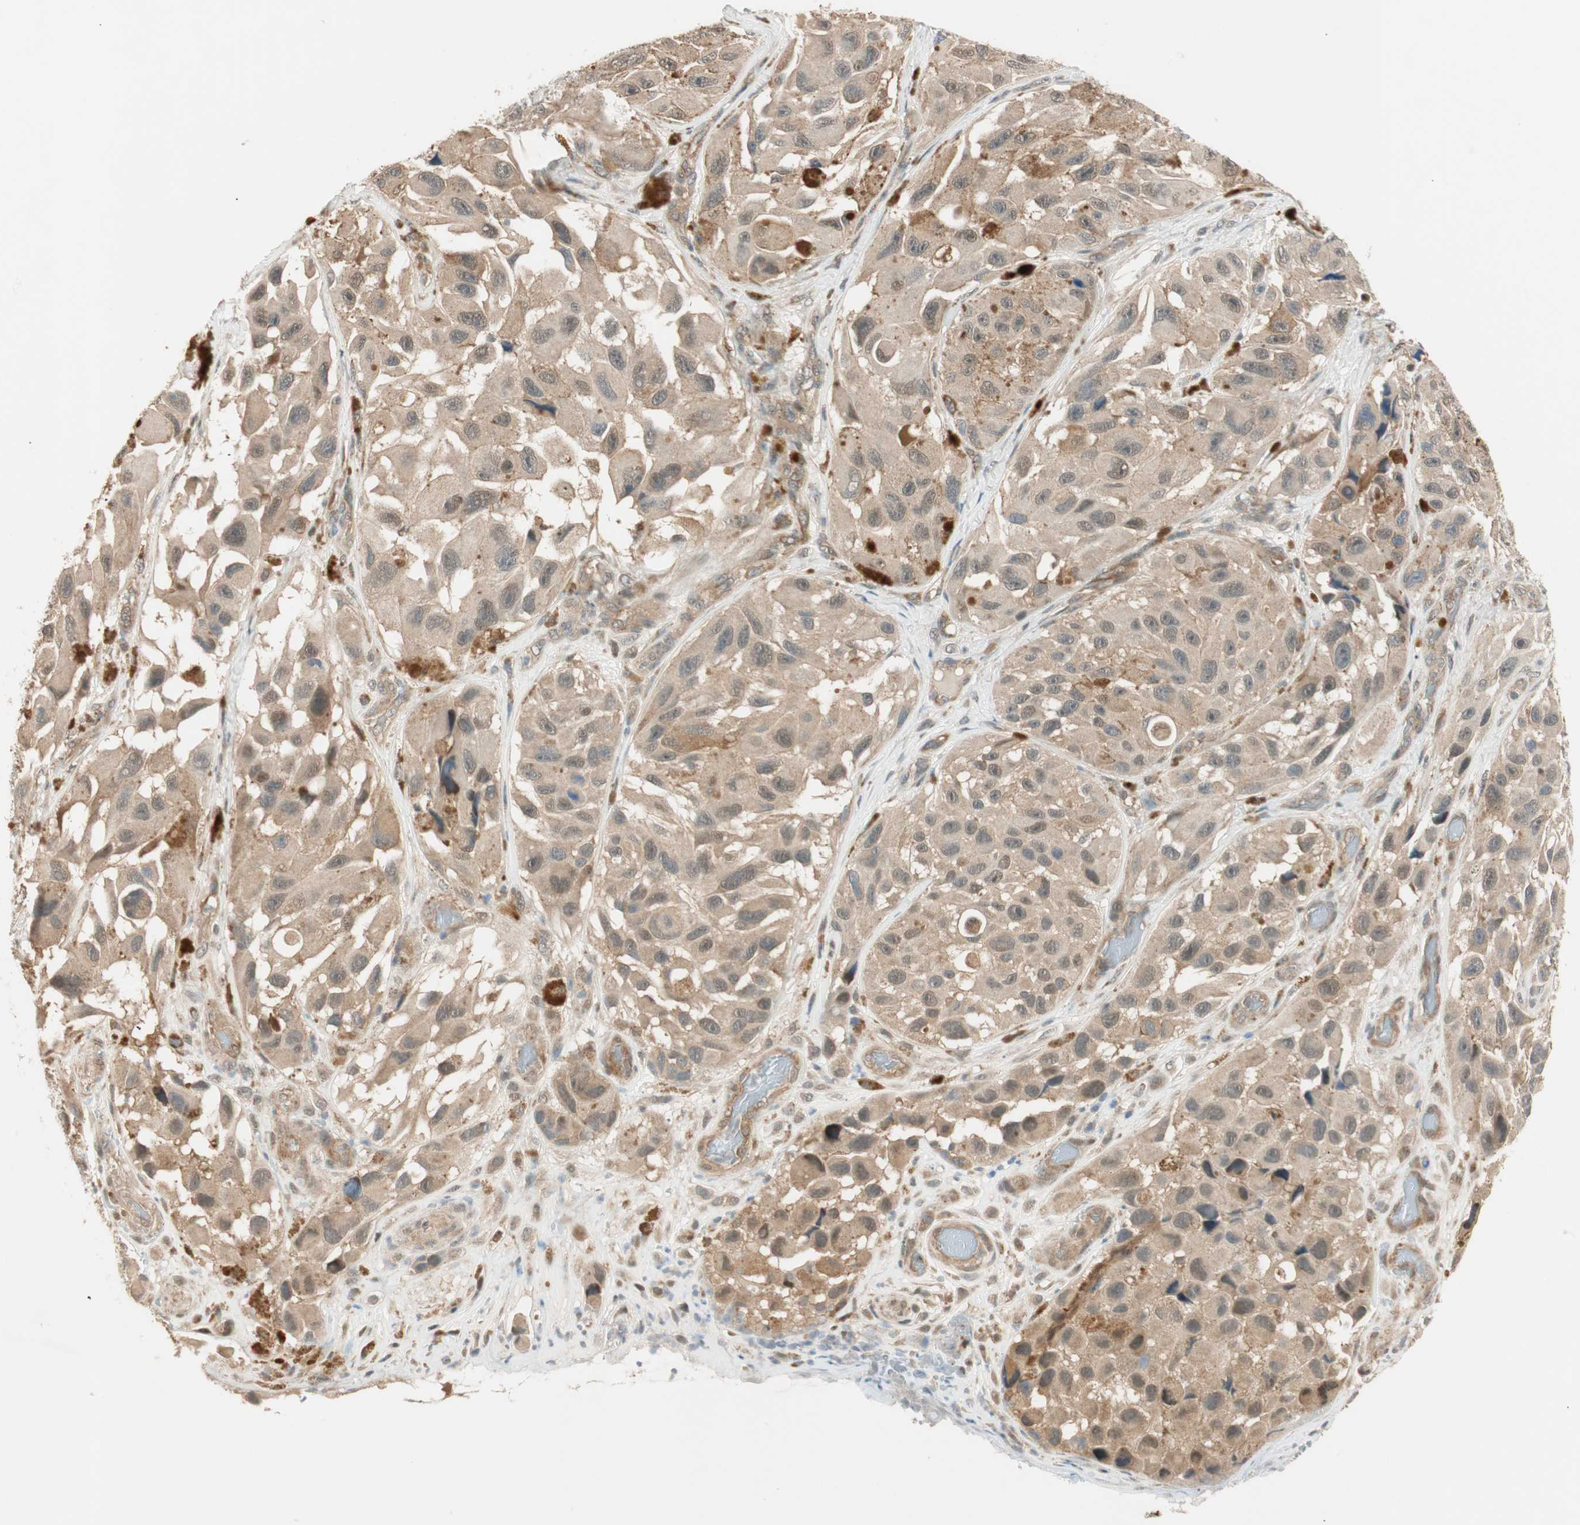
{"staining": {"intensity": "moderate", "quantity": ">75%", "location": "cytoplasmic/membranous,nuclear"}, "tissue": "melanoma", "cell_type": "Tumor cells", "image_type": "cancer", "snomed": [{"axis": "morphology", "description": "Malignant melanoma, NOS"}, {"axis": "topography", "description": "Skin"}], "caption": "High-magnification brightfield microscopy of malignant melanoma stained with DAB (3,3'-diaminobenzidine) (brown) and counterstained with hematoxylin (blue). tumor cells exhibit moderate cytoplasmic/membranous and nuclear positivity is appreciated in about>75% of cells. (DAB (3,3'-diaminobenzidine) IHC, brown staining for protein, blue staining for nuclei).", "gene": "PSMD8", "patient": {"sex": "female", "age": 73}}